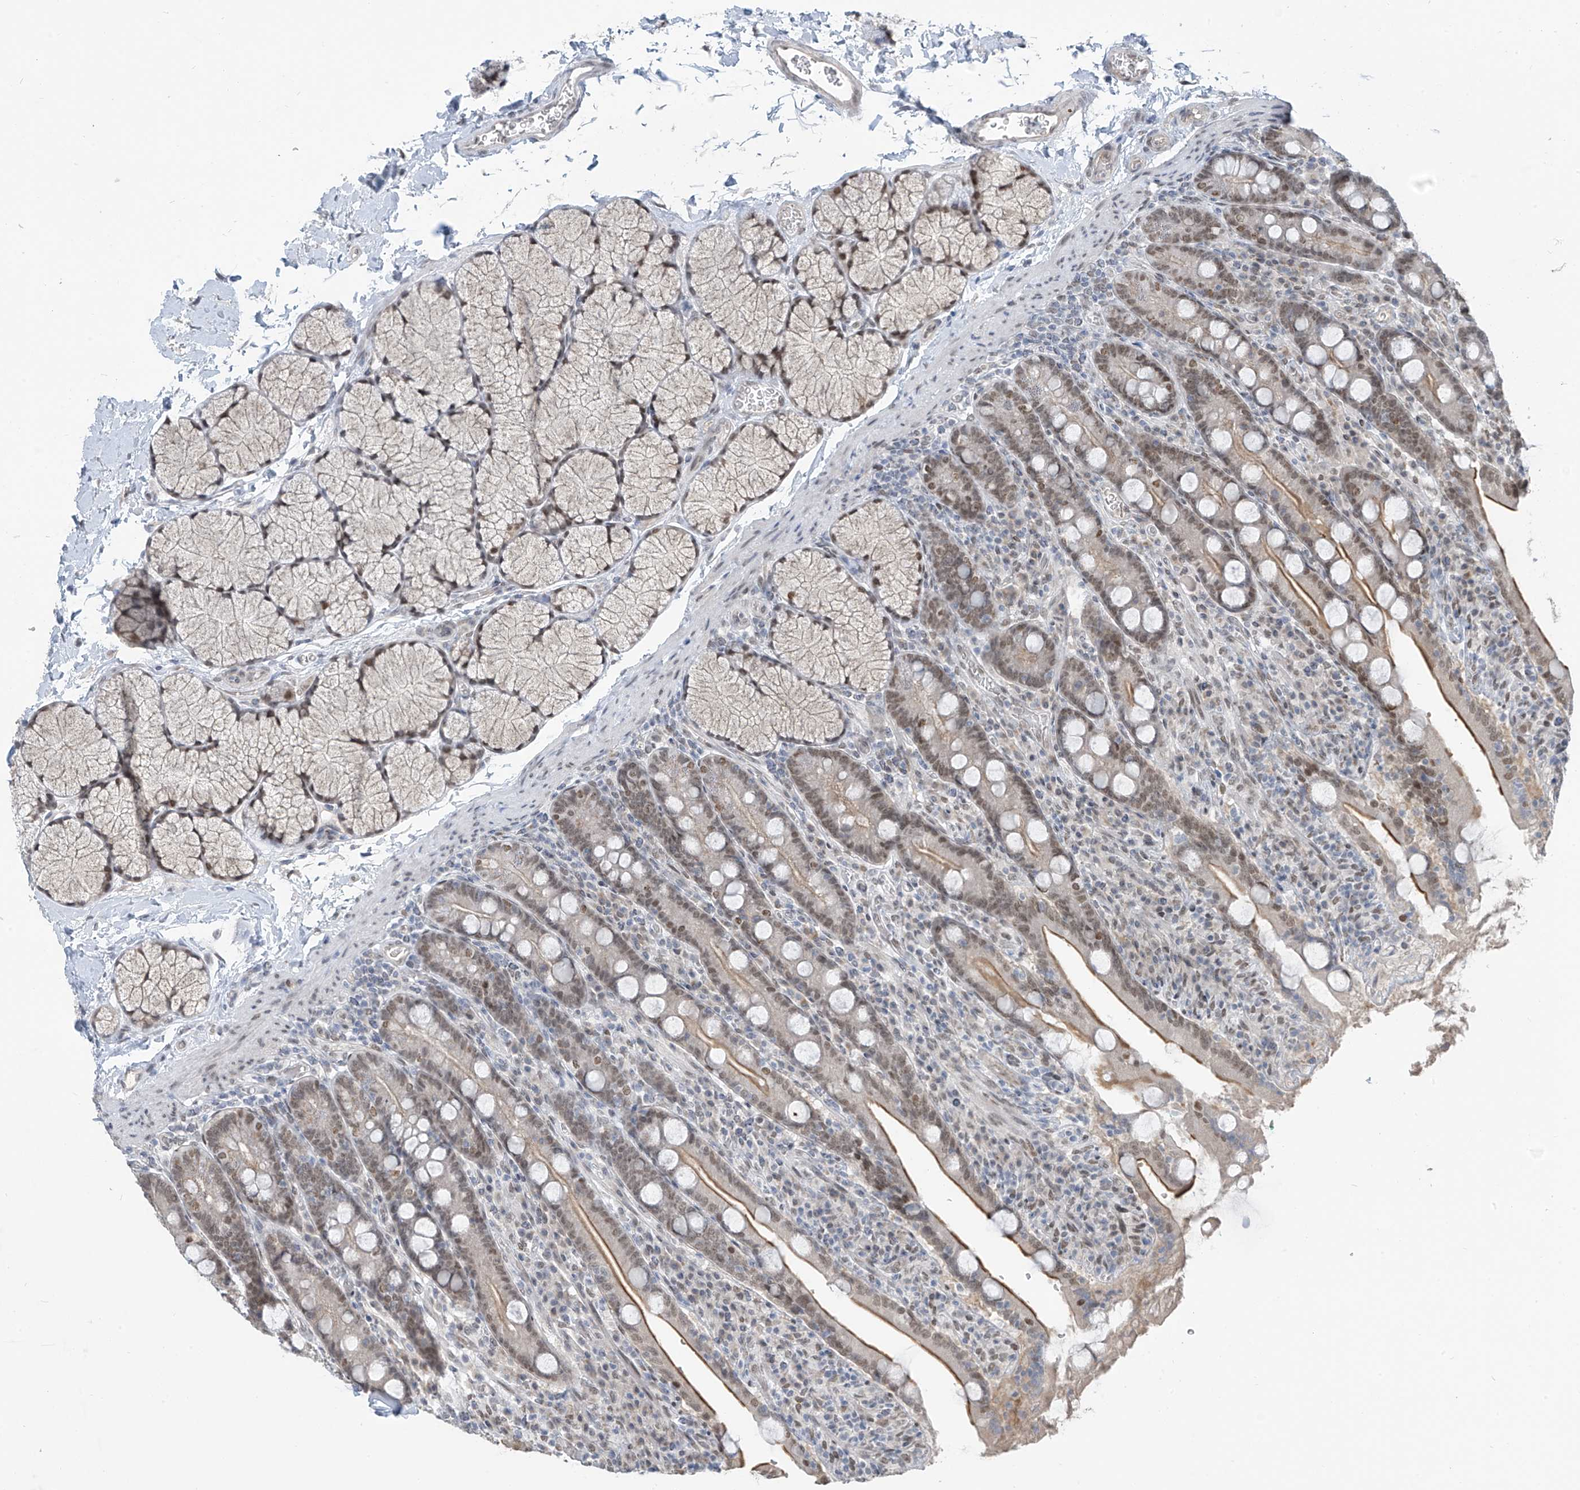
{"staining": {"intensity": "moderate", "quantity": ">75%", "location": "cytoplasmic/membranous,nuclear"}, "tissue": "duodenum", "cell_type": "Glandular cells", "image_type": "normal", "snomed": [{"axis": "morphology", "description": "Normal tissue, NOS"}, {"axis": "topography", "description": "Duodenum"}], "caption": "Protein staining of normal duodenum exhibits moderate cytoplasmic/membranous,nuclear positivity in approximately >75% of glandular cells.", "gene": "MCM9", "patient": {"sex": "male", "age": 35}}